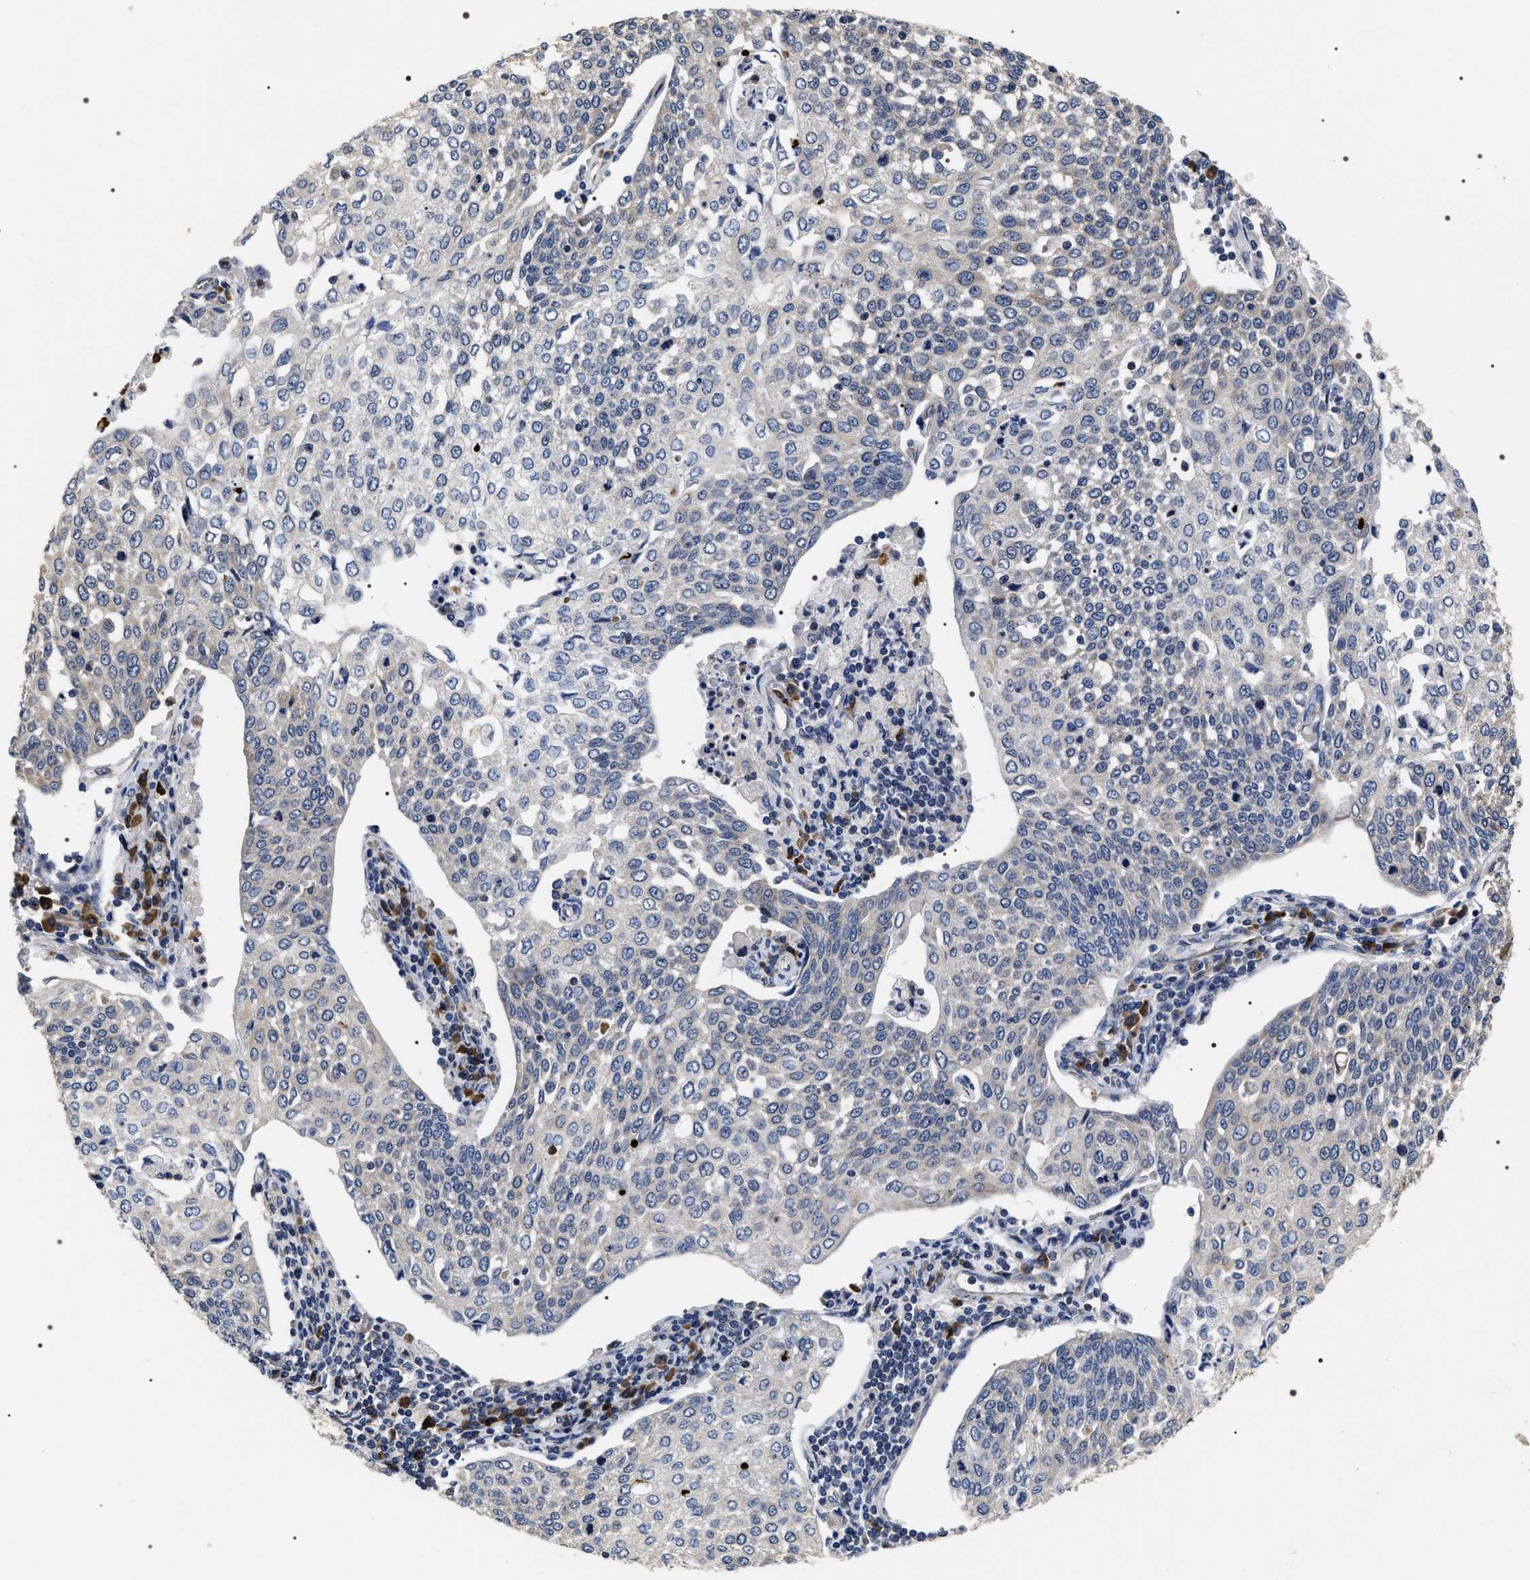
{"staining": {"intensity": "negative", "quantity": "none", "location": "none"}, "tissue": "cervical cancer", "cell_type": "Tumor cells", "image_type": "cancer", "snomed": [{"axis": "morphology", "description": "Squamous cell carcinoma, NOS"}, {"axis": "topography", "description": "Cervix"}], "caption": "This is an immunohistochemistry (IHC) image of cervical squamous cell carcinoma. There is no positivity in tumor cells.", "gene": "MIS18A", "patient": {"sex": "female", "age": 34}}